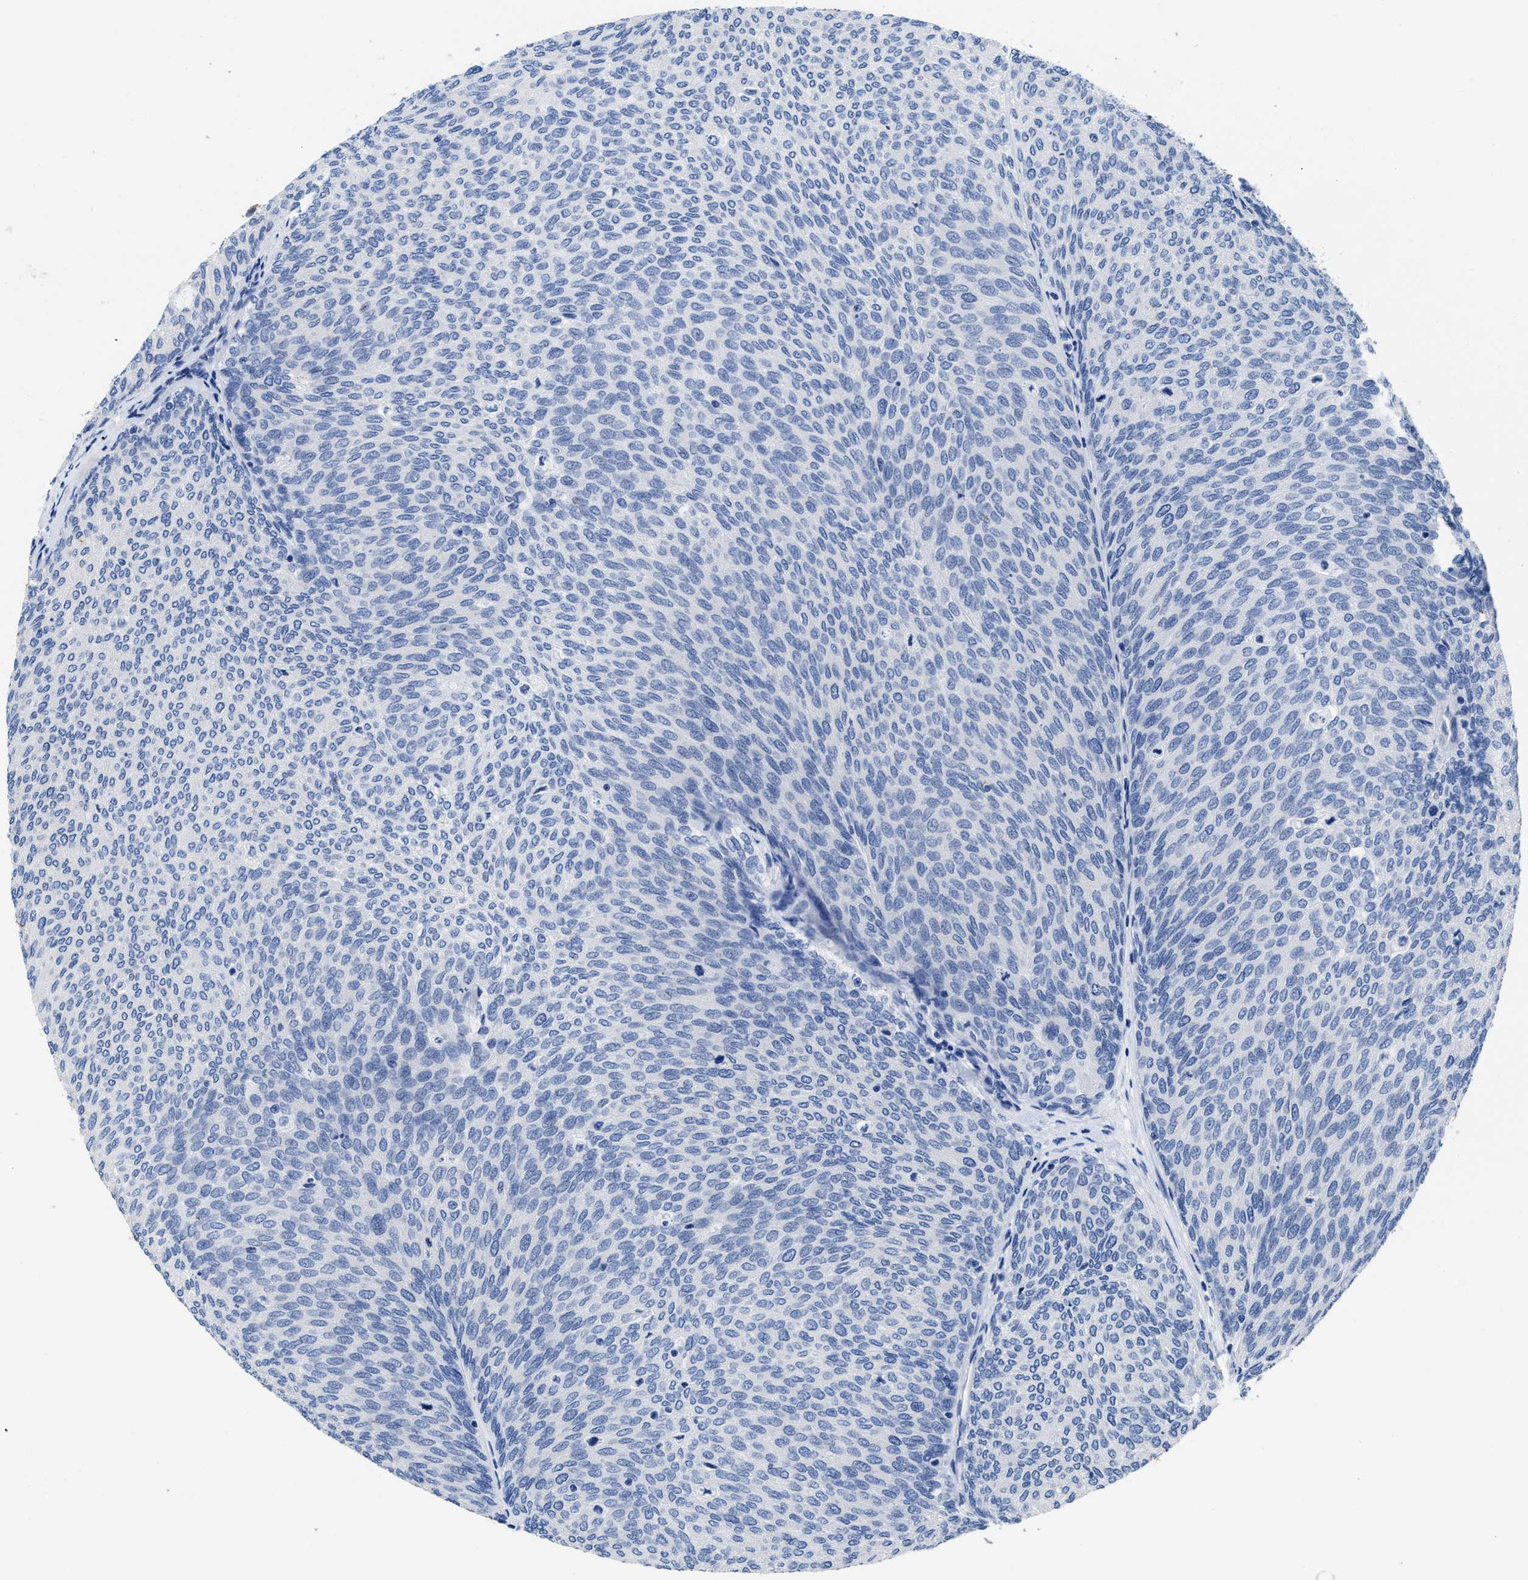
{"staining": {"intensity": "negative", "quantity": "none", "location": "none"}, "tissue": "urothelial cancer", "cell_type": "Tumor cells", "image_type": "cancer", "snomed": [{"axis": "morphology", "description": "Urothelial carcinoma, Low grade"}, {"axis": "topography", "description": "Urinary bladder"}], "caption": "Immunohistochemical staining of human urothelial cancer demonstrates no significant staining in tumor cells. The staining was performed using DAB to visualize the protein expression in brown, while the nuclei were stained in blue with hematoxylin (Magnification: 20x).", "gene": "HOOK1", "patient": {"sex": "female", "age": 79}}